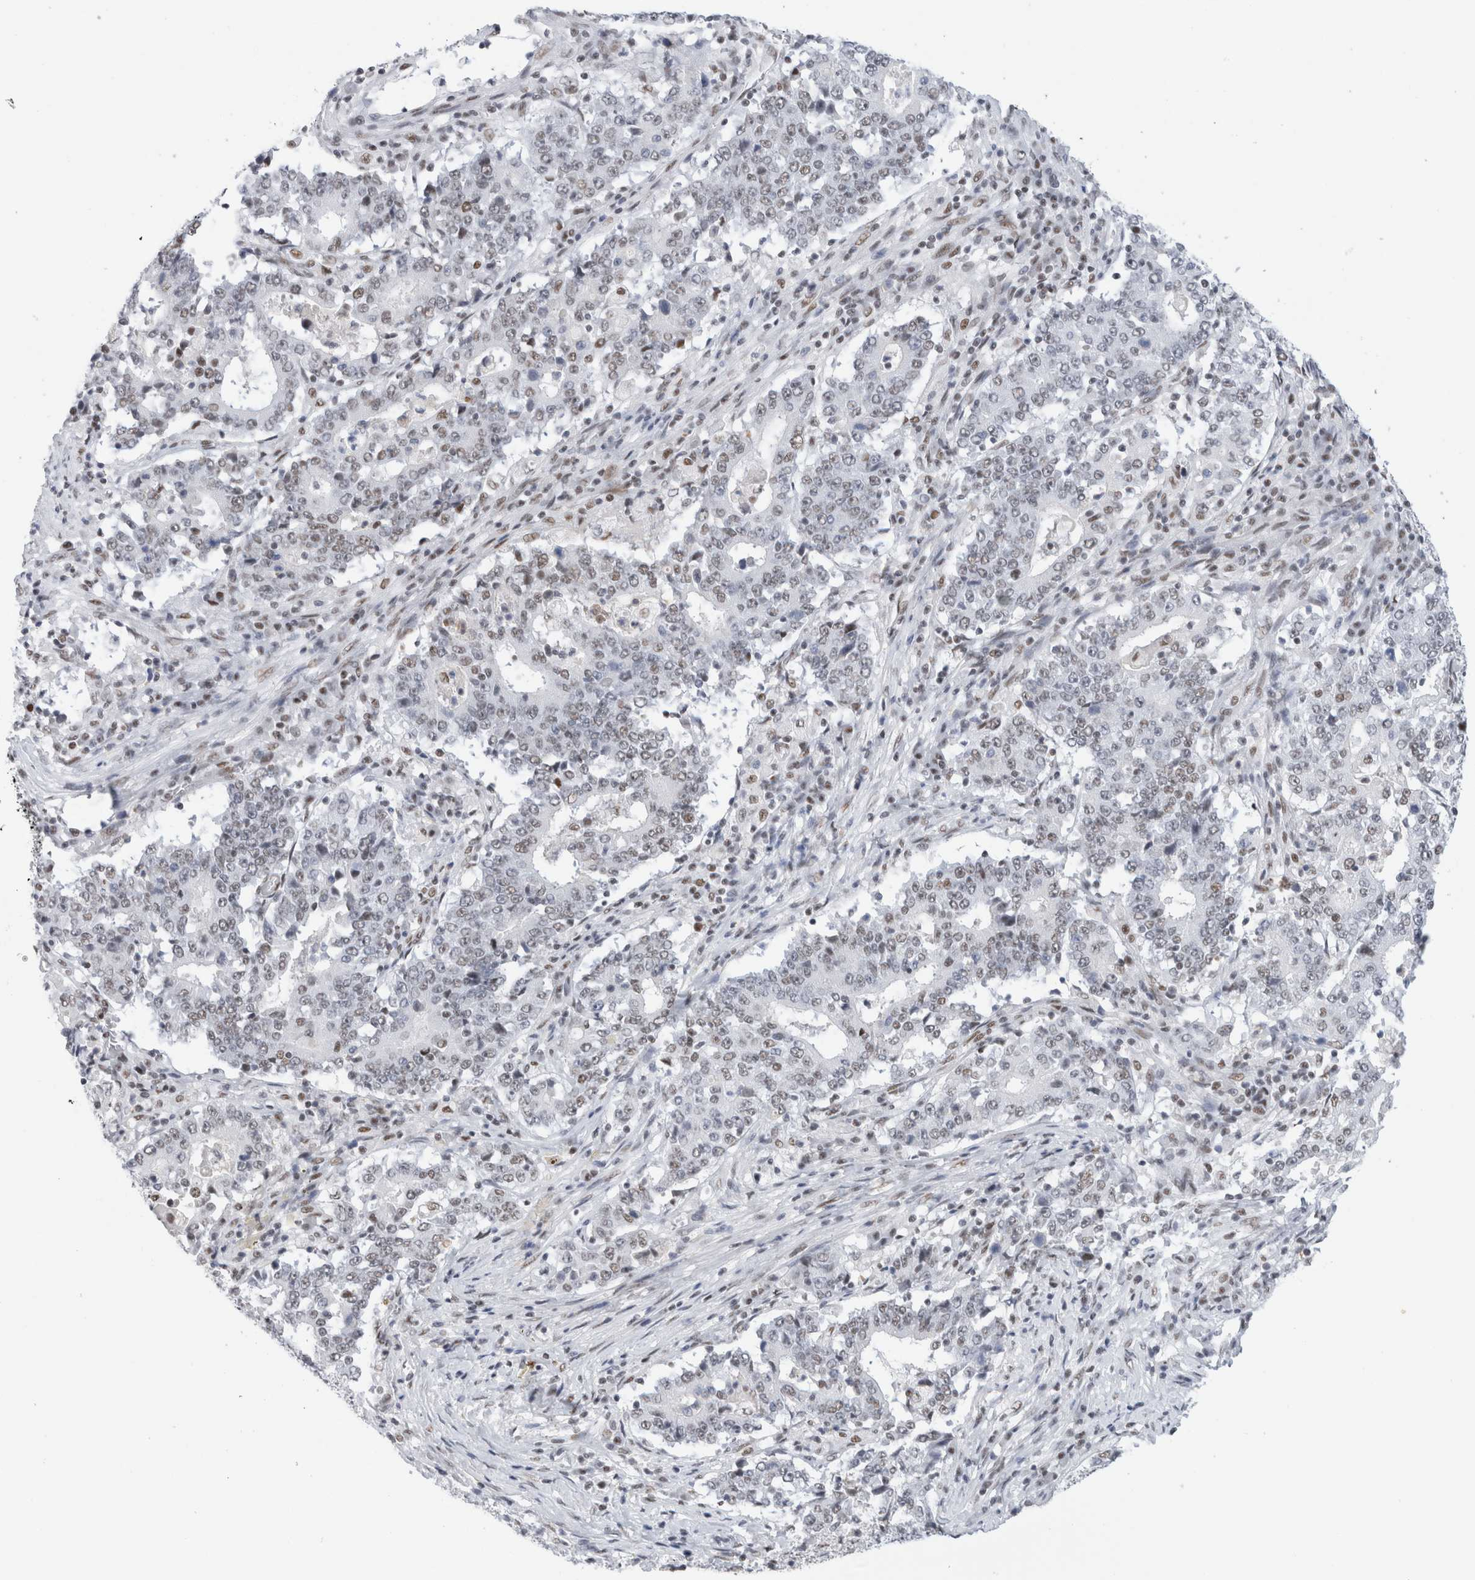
{"staining": {"intensity": "weak", "quantity": "25%-75%", "location": "nuclear"}, "tissue": "stomach cancer", "cell_type": "Tumor cells", "image_type": "cancer", "snomed": [{"axis": "morphology", "description": "Adenocarcinoma, NOS"}, {"axis": "topography", "description": "Stomach"}], "caption": "This photomicrograph displays stomach adenocarcinoma stained with immunohistochemistry to label a protein in brown. The nuclear of tumor cells show weak positivity for the protein. Nuclei are counter-stained blue.", "gene": "COPS7A", "patient": {"sex": "male", "age": 59}}